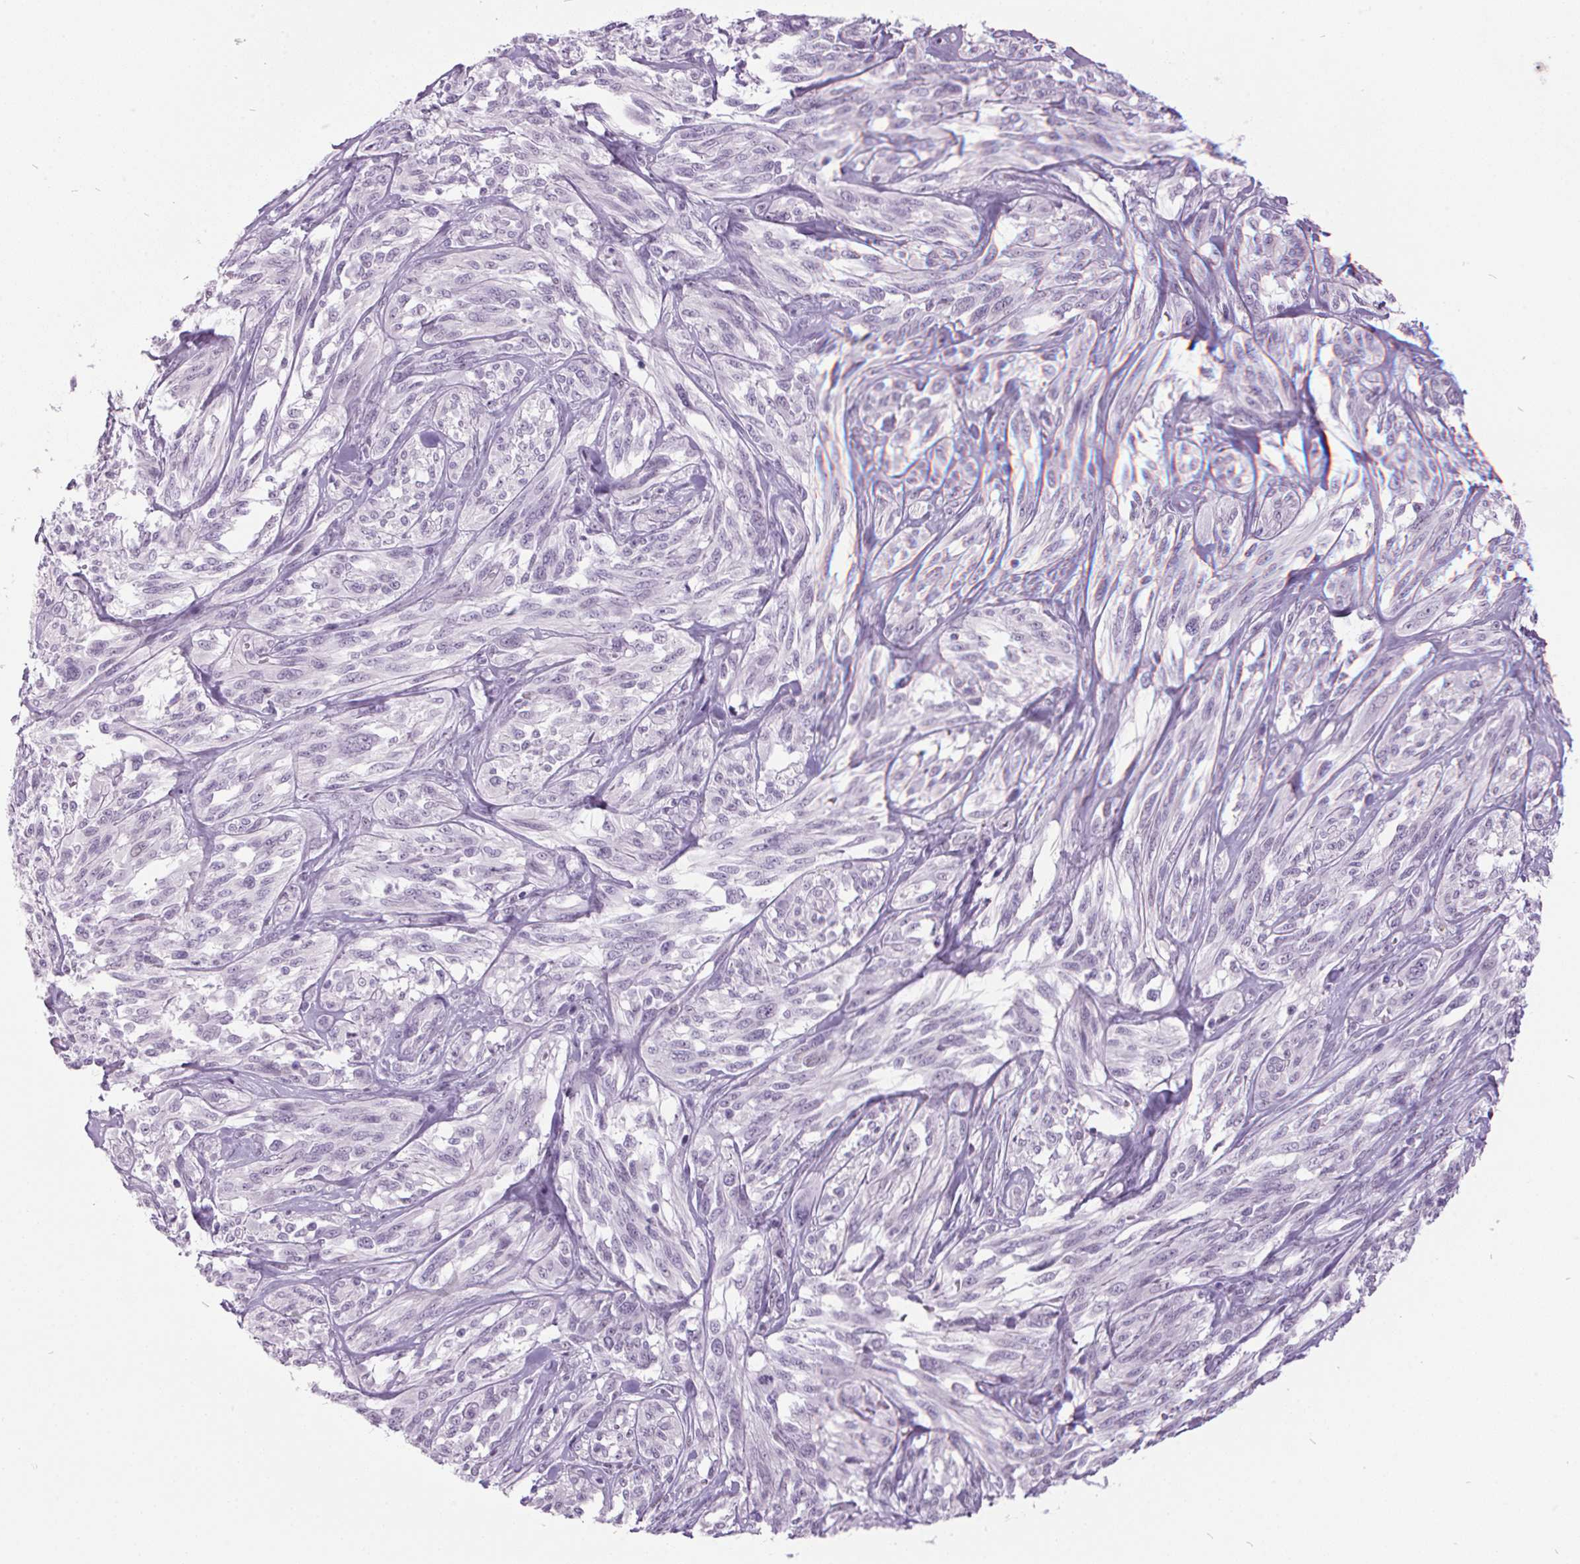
{"staining": {"intensity": "negative", "quantity": "none", "location": "none"}, "tissue": "melanoma", "cell_type": "Tumor cells", "image_type": "cancer", "snomed": [{"axis": "morphology", "description": "Malignant melanoma, NOS"}, {"axis": "topography", "description": "Skin"}], "caption": "Immunohistochemical staining of human malignant melanoma reveals no significant staining in tumor cells. (DAB IHC with hematoxylin counter stain).", "gene": "ODAD2", "patient": {"sex": "female", "age": 91}}